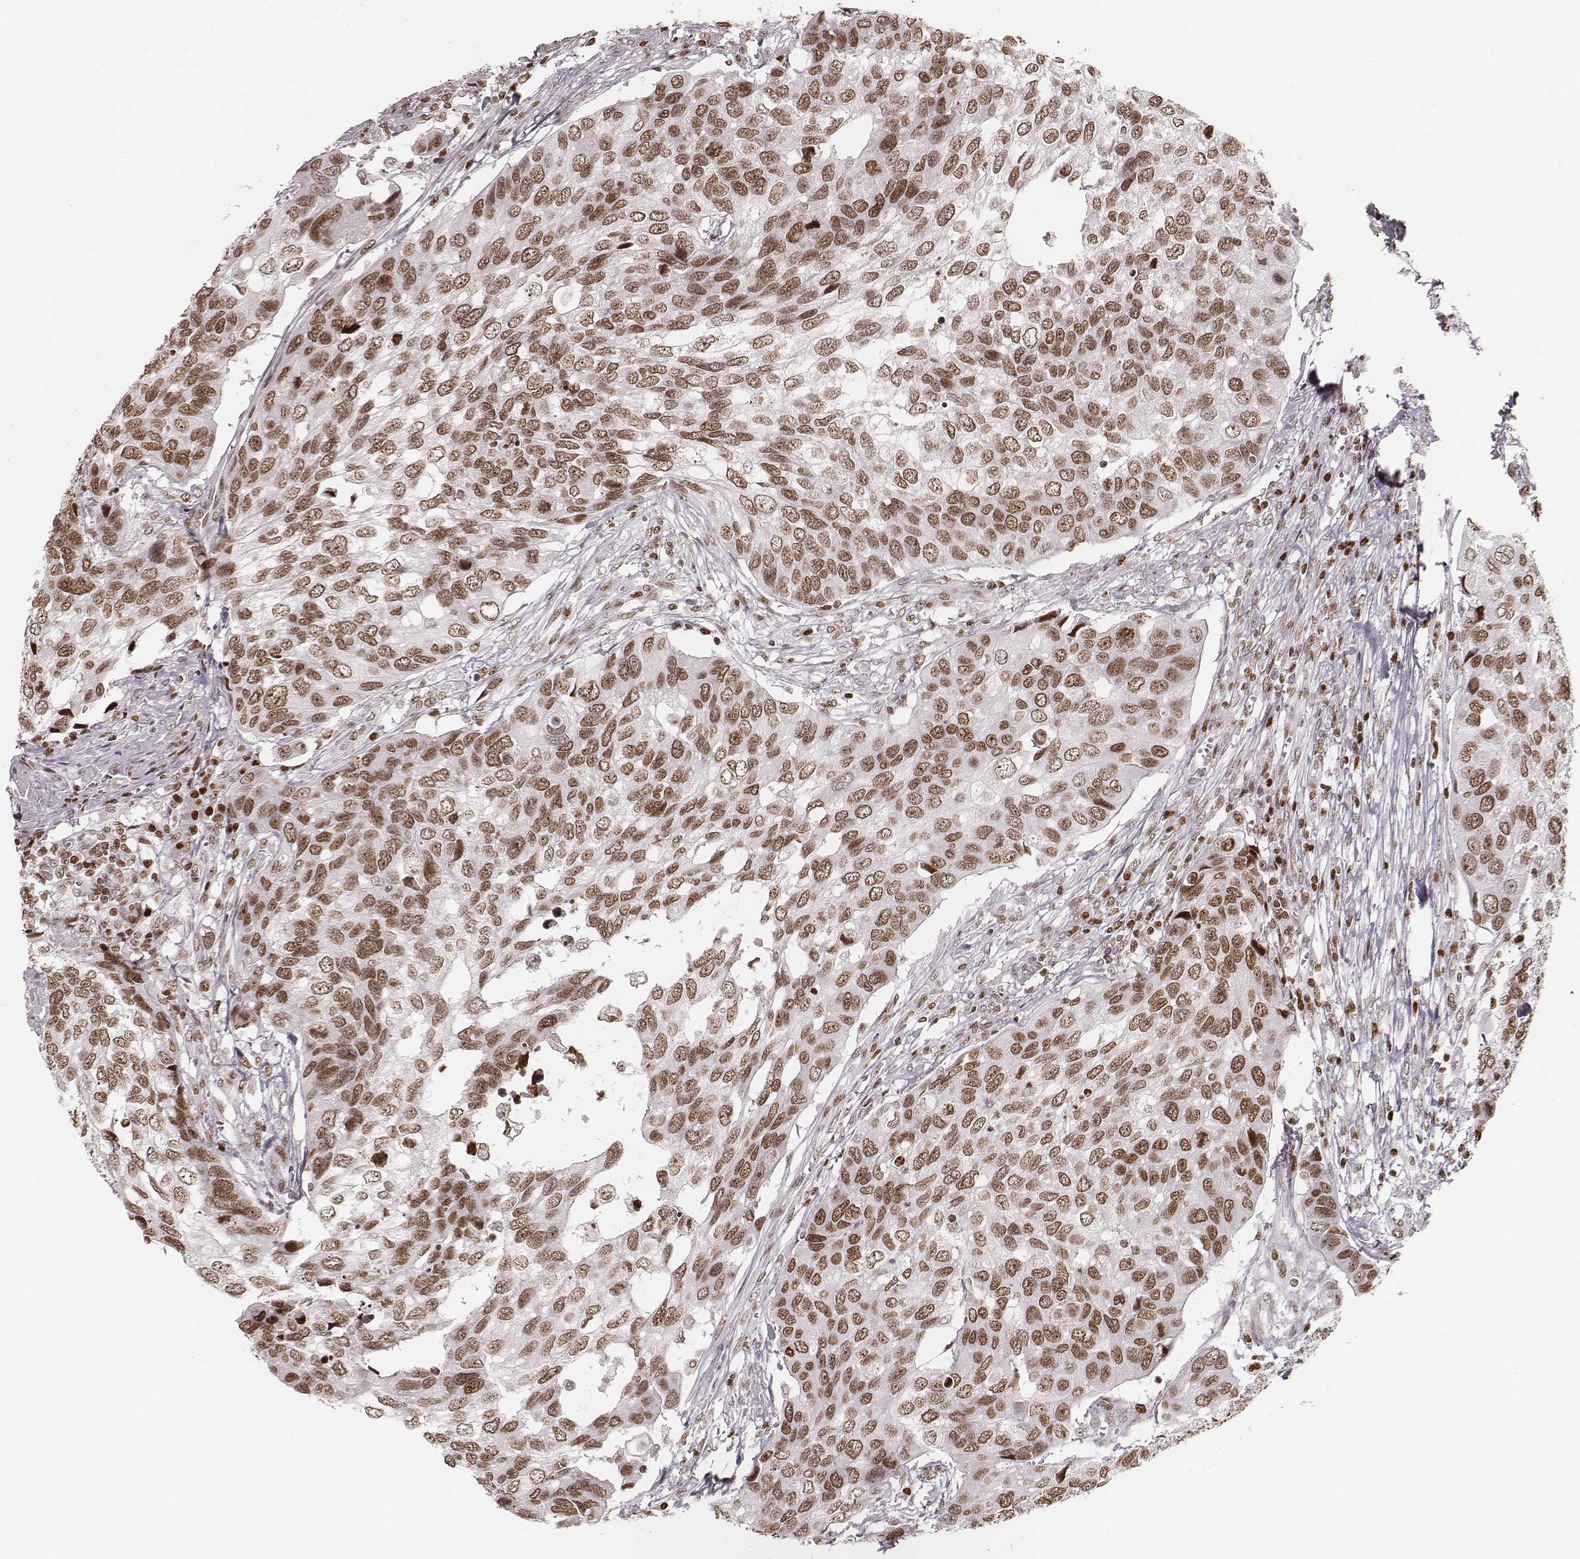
{"staining": {"intensity": "moderate", "quantity": ">75%", "location": "nuclear"}, "tissue": "urothelial cancer", "cell_type": "Tumor cells", "image_type": "cancer", "snomed": [{"axis": "morphology", "description": "Urothelial carcinoma, High grade"}, {"axis": "topography", "description": "Urinary bladder"}], "caption": "Urothelial carcinoma (high-grade) stained with a protein marker reveals moderate staining in tumor cells.", "gene": "PARP1", "patient": {"sex": "male", "age": 60}}